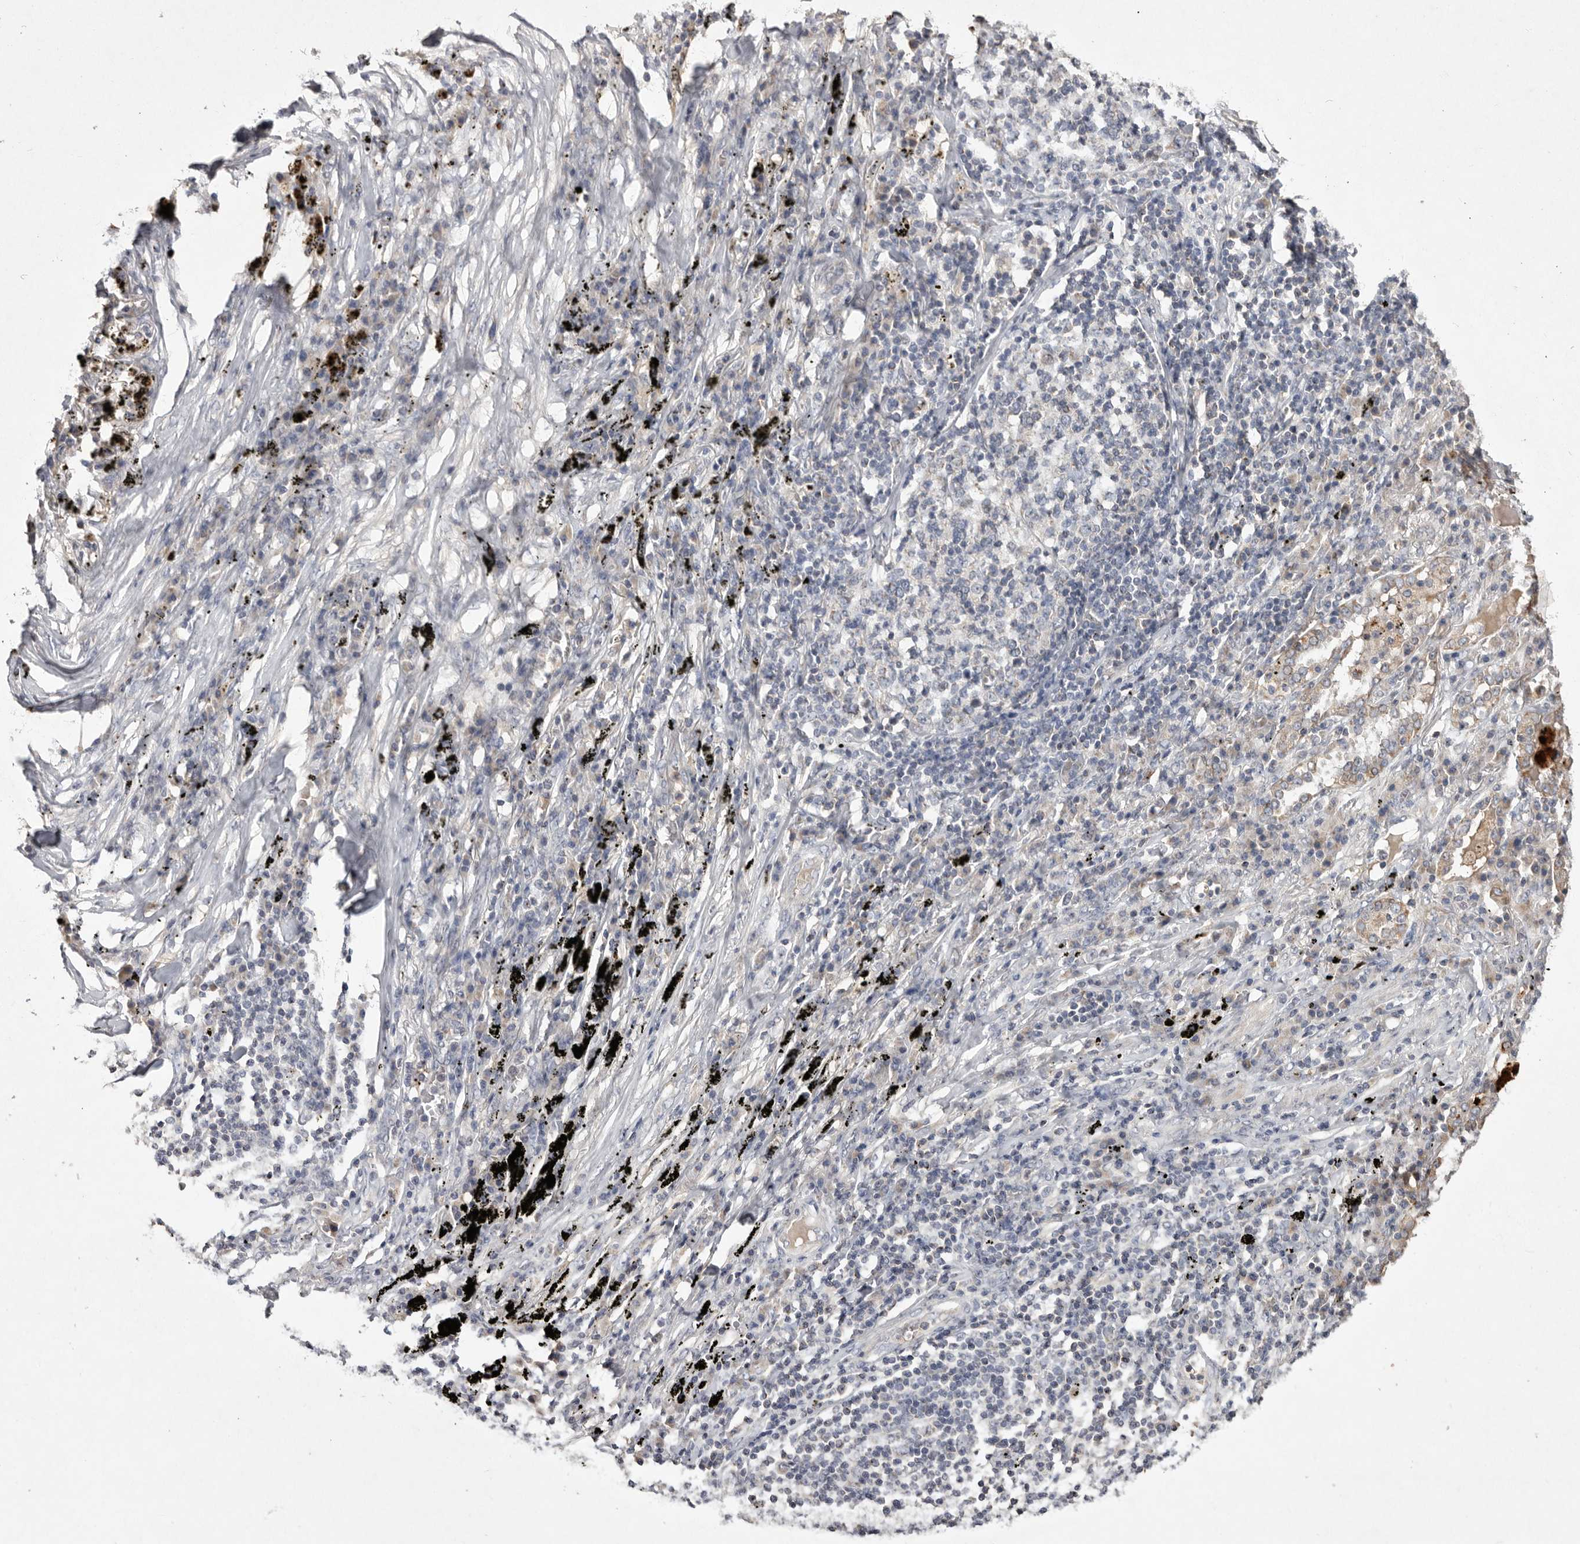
{"staining": {"intensity": "negative", "quantity": "none", "location": "none"}, "tissue": "lung cancer", "cell_type": "Tumor cells", "image_type": "cancer", "snomed": [{"axis": "morphology", "description": "Squamous cell carcinoma, NOS"}, {"axis": "topography", "description": "Lung"}], "caption": "A high-resolution micrograph shows immunohistochemistry (IHC) staining of squamous cell carcinoma (lung), which reveals no significant expression in tumor cells.", "gene": "TNFSF14", "patient": {"sex": "female", "age": 63}}